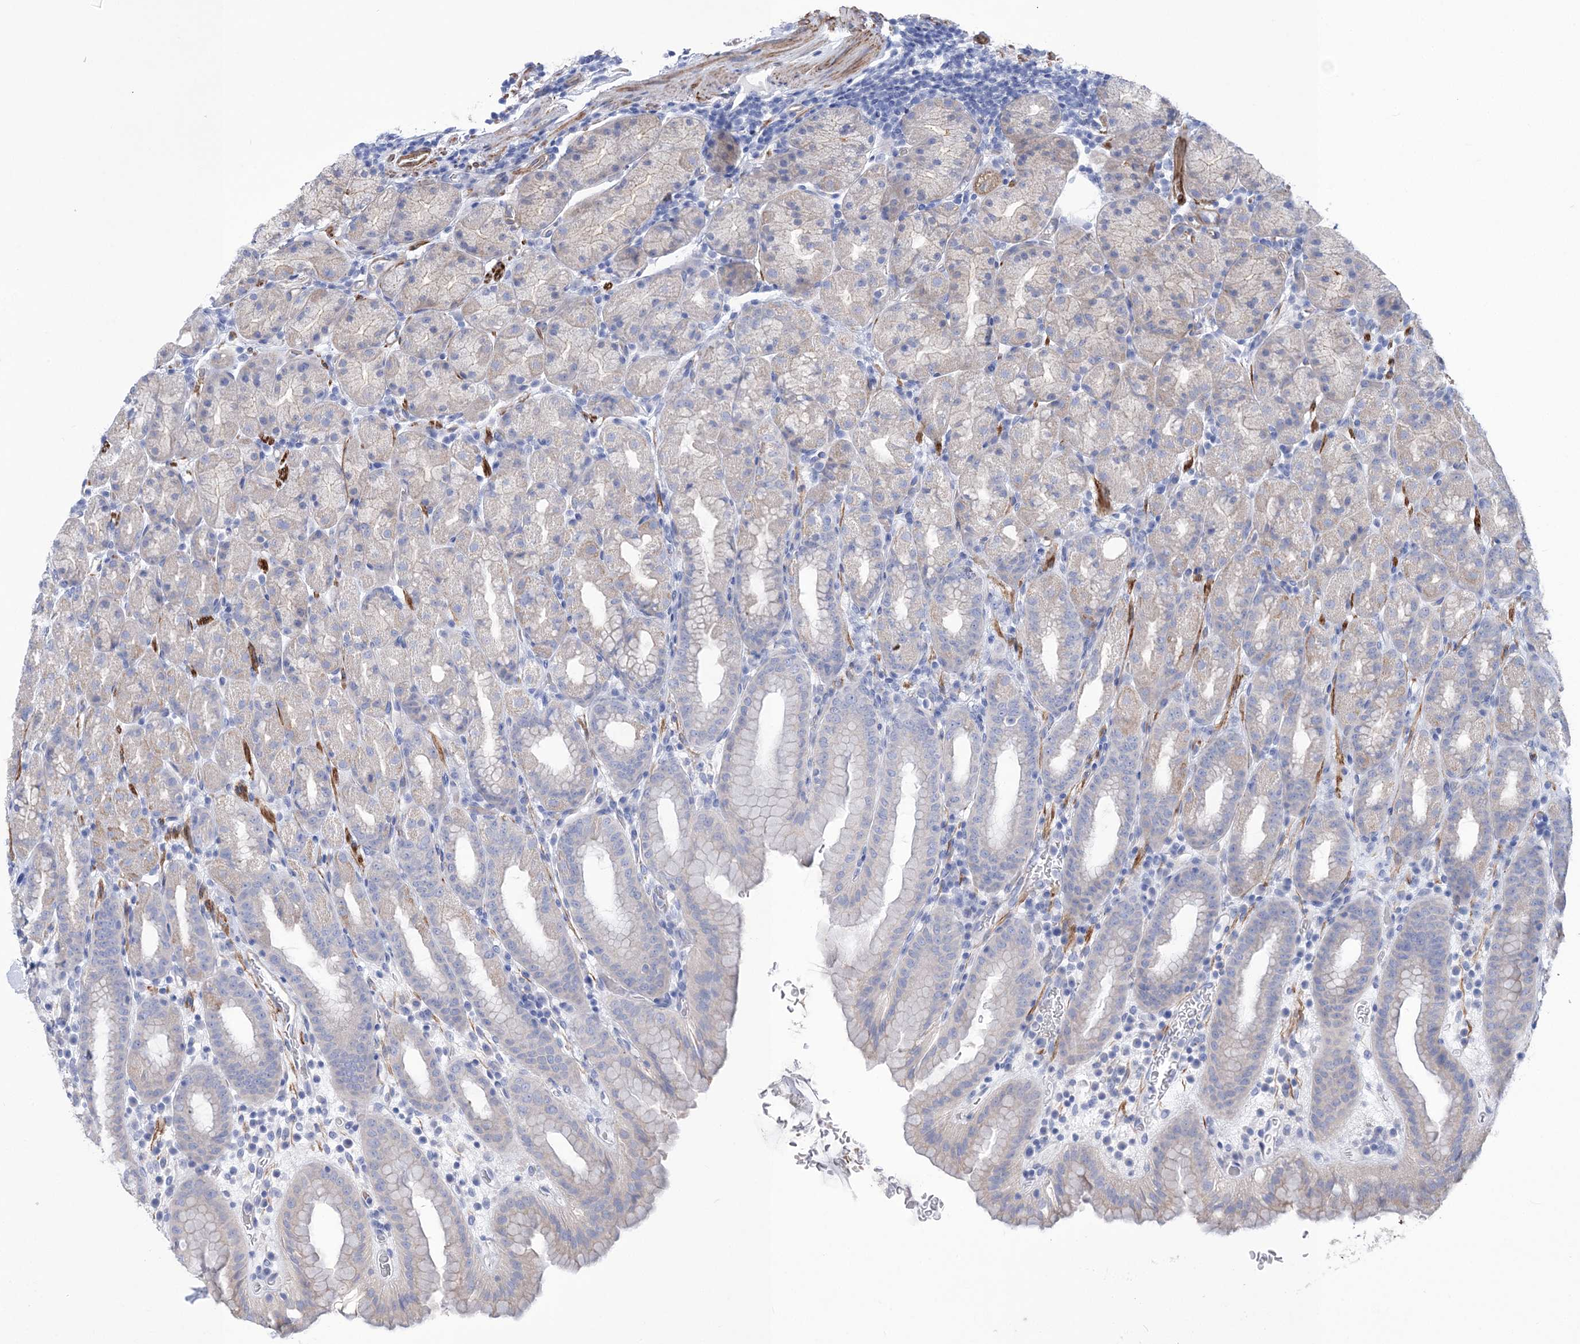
{"staining": {"intensity": "moderate", "quantity": "<25%", "location": "cytoplasmic/membranous"}, "tissue": "stomach", "cell_type": "Glandular cells", "image_type": "normal", "snomed": [{"axis": "morphology", "description": "Normal tissue, NOS"}, {"axis": "topography", "description": "Stomach, upper"}], "caption": "Human stomach stained with a brown dye shows moderate cytoplasmic/membranous positive positivity in about <25% of glandular cells.", "gene": "WDR74", "patient": {"sex": "male", "age": 68}}